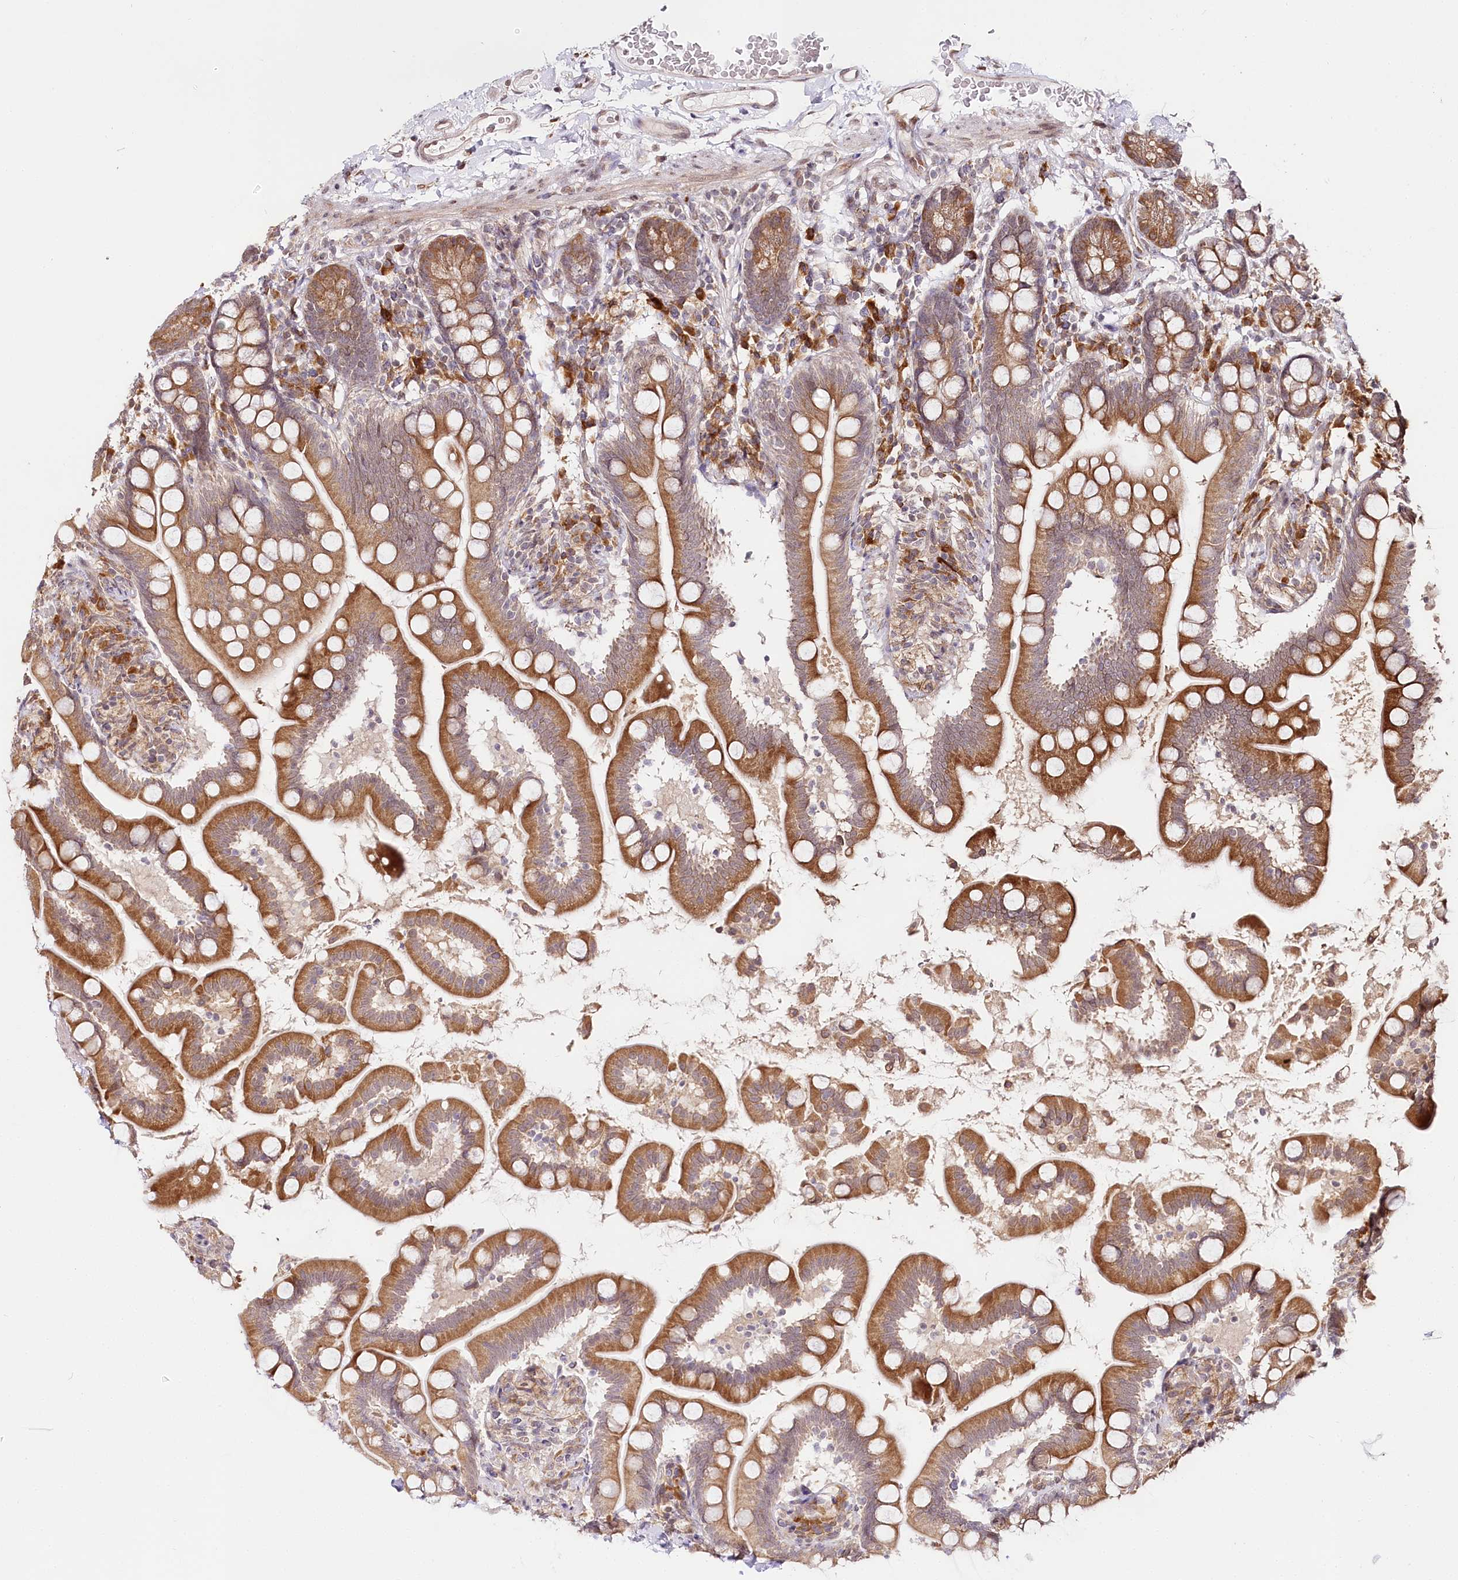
{"staining": {"intensity": "moderate", "quantity": ">75%", "location": "cytoplasmic/membranous"}, "tissue": "small intestine", "cell_type": "Glandular cells", "image_type": "normal", "snomed": [{"axis": "morphology", "description": "Normal tissue, NOS"}, {"axis": "topography", "description": "Small intestine"}], "caption": "Brown immunohistochemical staining in normal small intestine reveals moderate cytoplasmic/membranous staining in approximately >75% of glandular cells.", "gene": "CNPY2", "patient": {"sex": "female", "age": 64}}